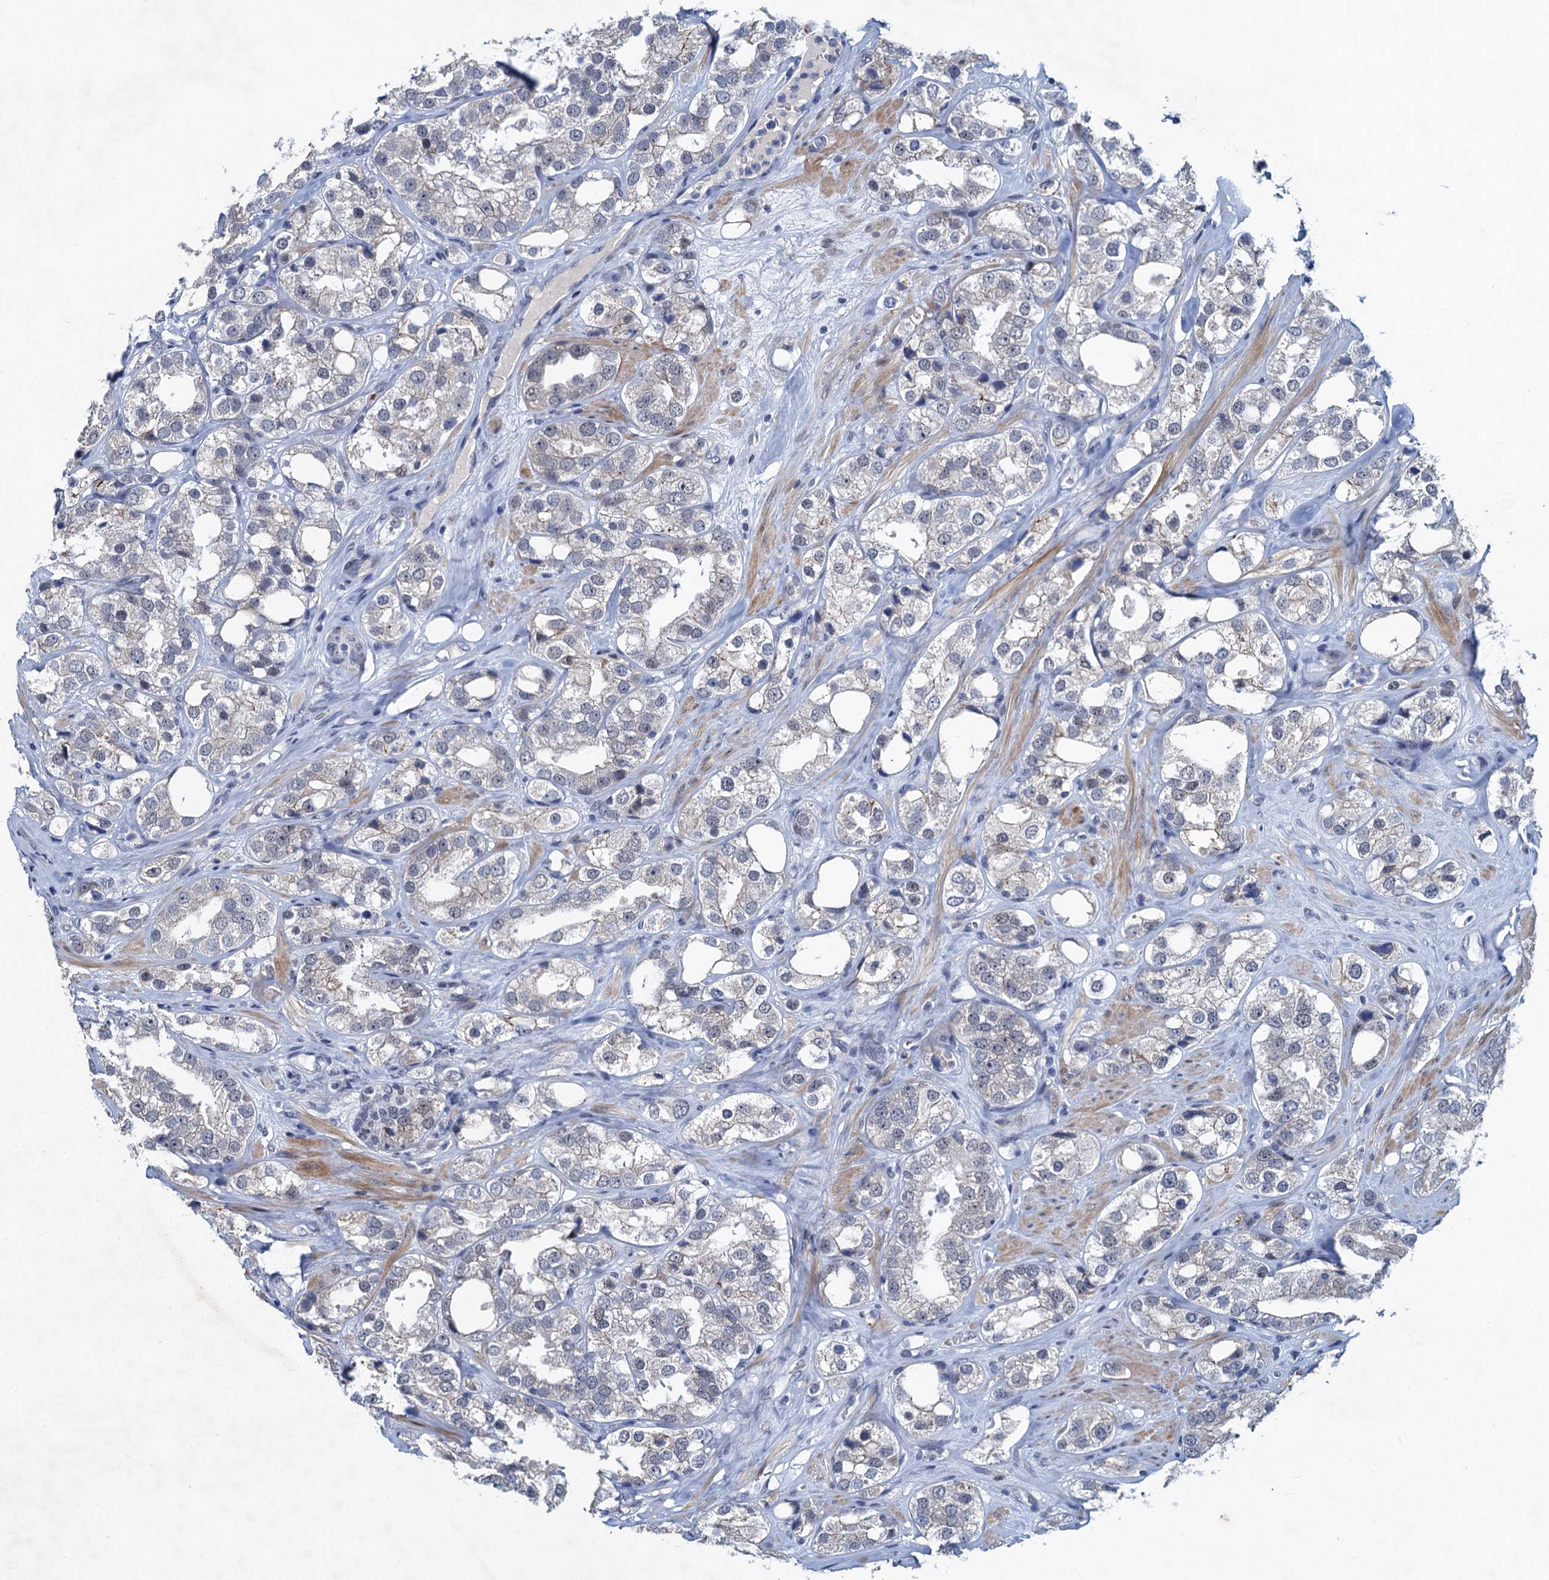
{"staining": {"intensity": "negative", "quantity": "none", "location": "none"}, "tissue": "prostate cancer", "cell_type": "Tumor cells", "image_type": "cancer", "snomed": [{"axis": "morphology", "description": "Adenocarcinoma, NOS"}, {"axis": "topography", "description": "Prostate"}], "caption": "A histopathology image of human prostate cancer is negative for staining in tumor cells.", "gene": "ATOSA", "patient": {"sex": "male", "age": 79}}